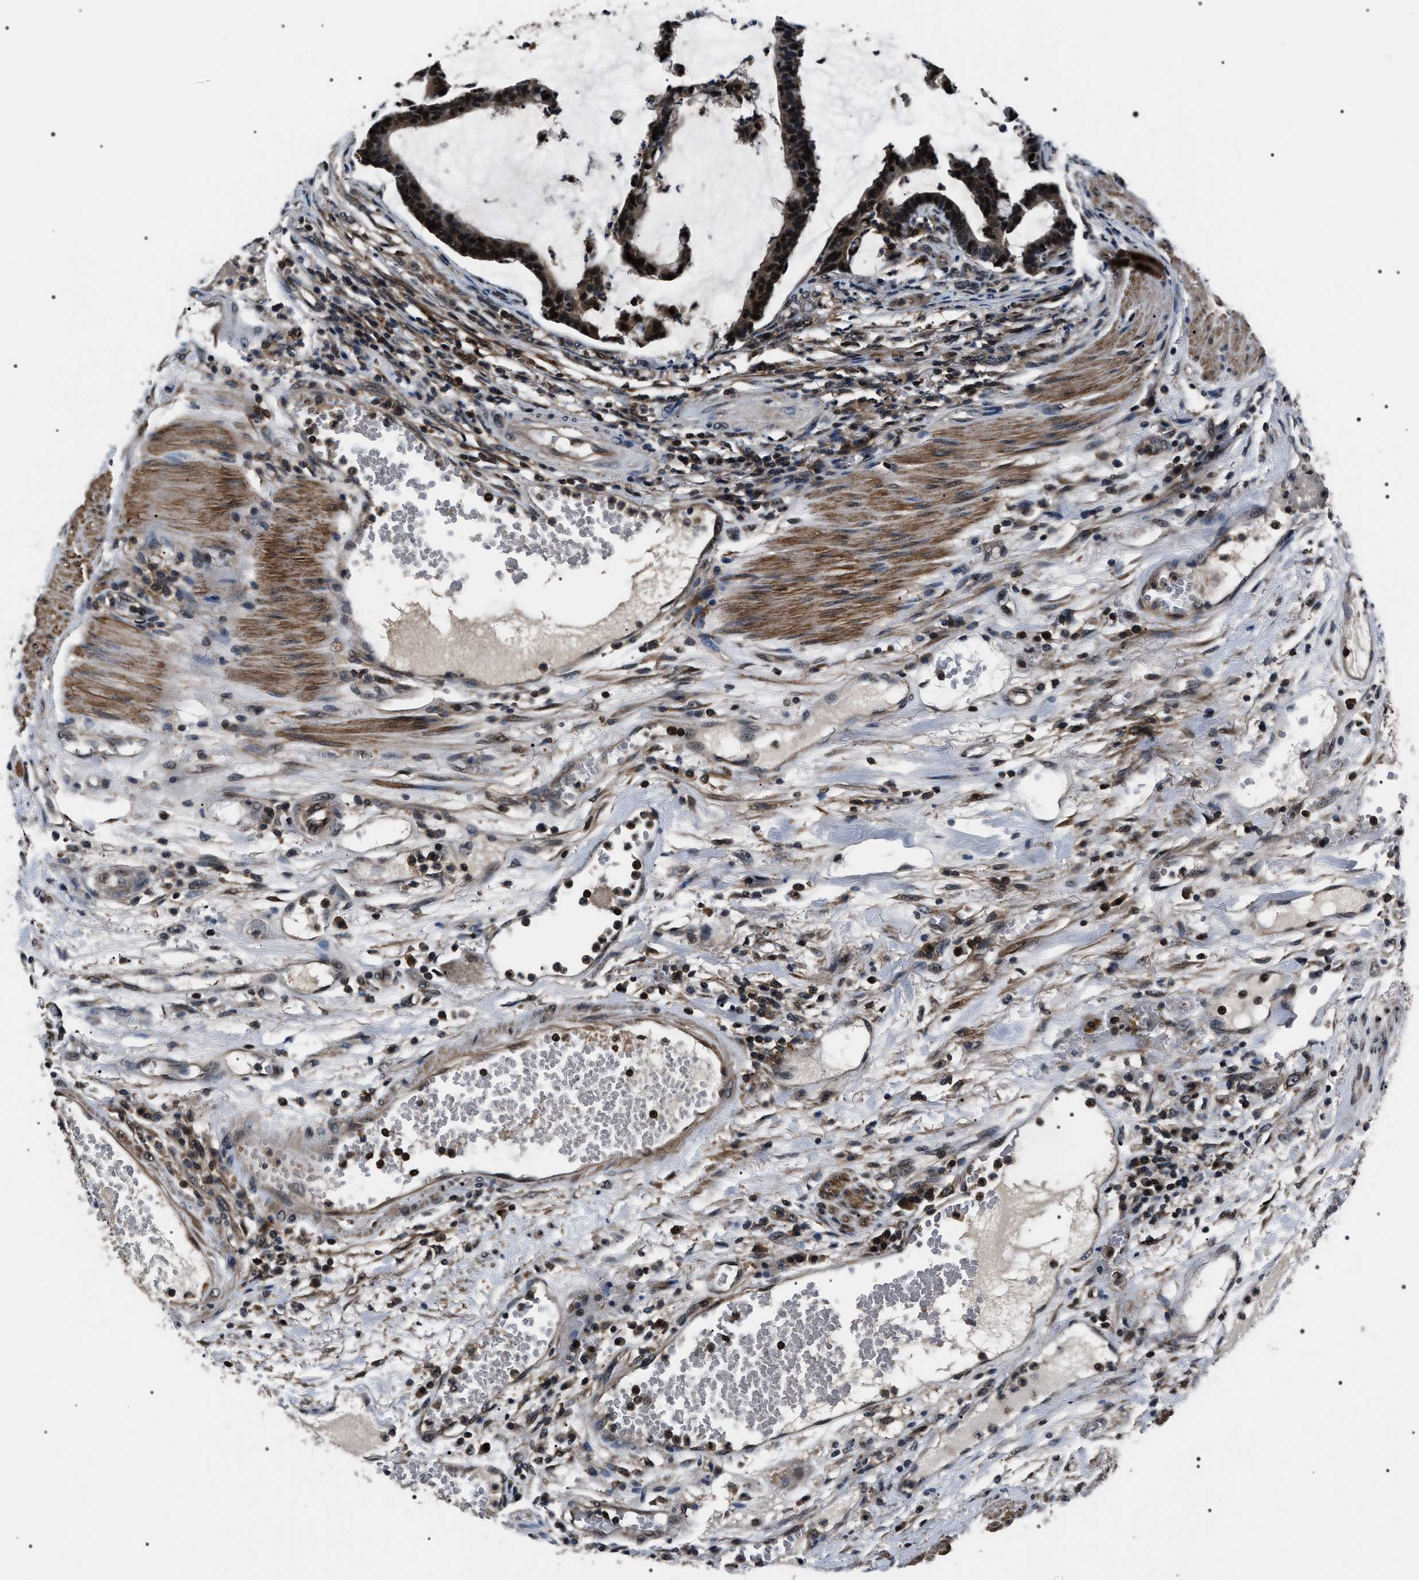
{"staining": {"intensity": "strong", "quantity": ">75%", "location": "cytoplasmic/membranous,nuclear"}, "tissue": "colorectal cancer", "cell_type": "Tumor cells", "image_type": "cancer", "snomed": [{"axis": "morphology", "description": "Adenocarcinoma, NOS"}, {"axis": "topography", "description": "Colon"}], "caption": "Tumor cells show high levels of strong cytoplasmic/membranous and nuclear staining in approximately >75% of cells in human colorectal cancer (adenocarcinoma).", "gene": "SIPA1", "patient": {"sex": "female", "age": 84}}